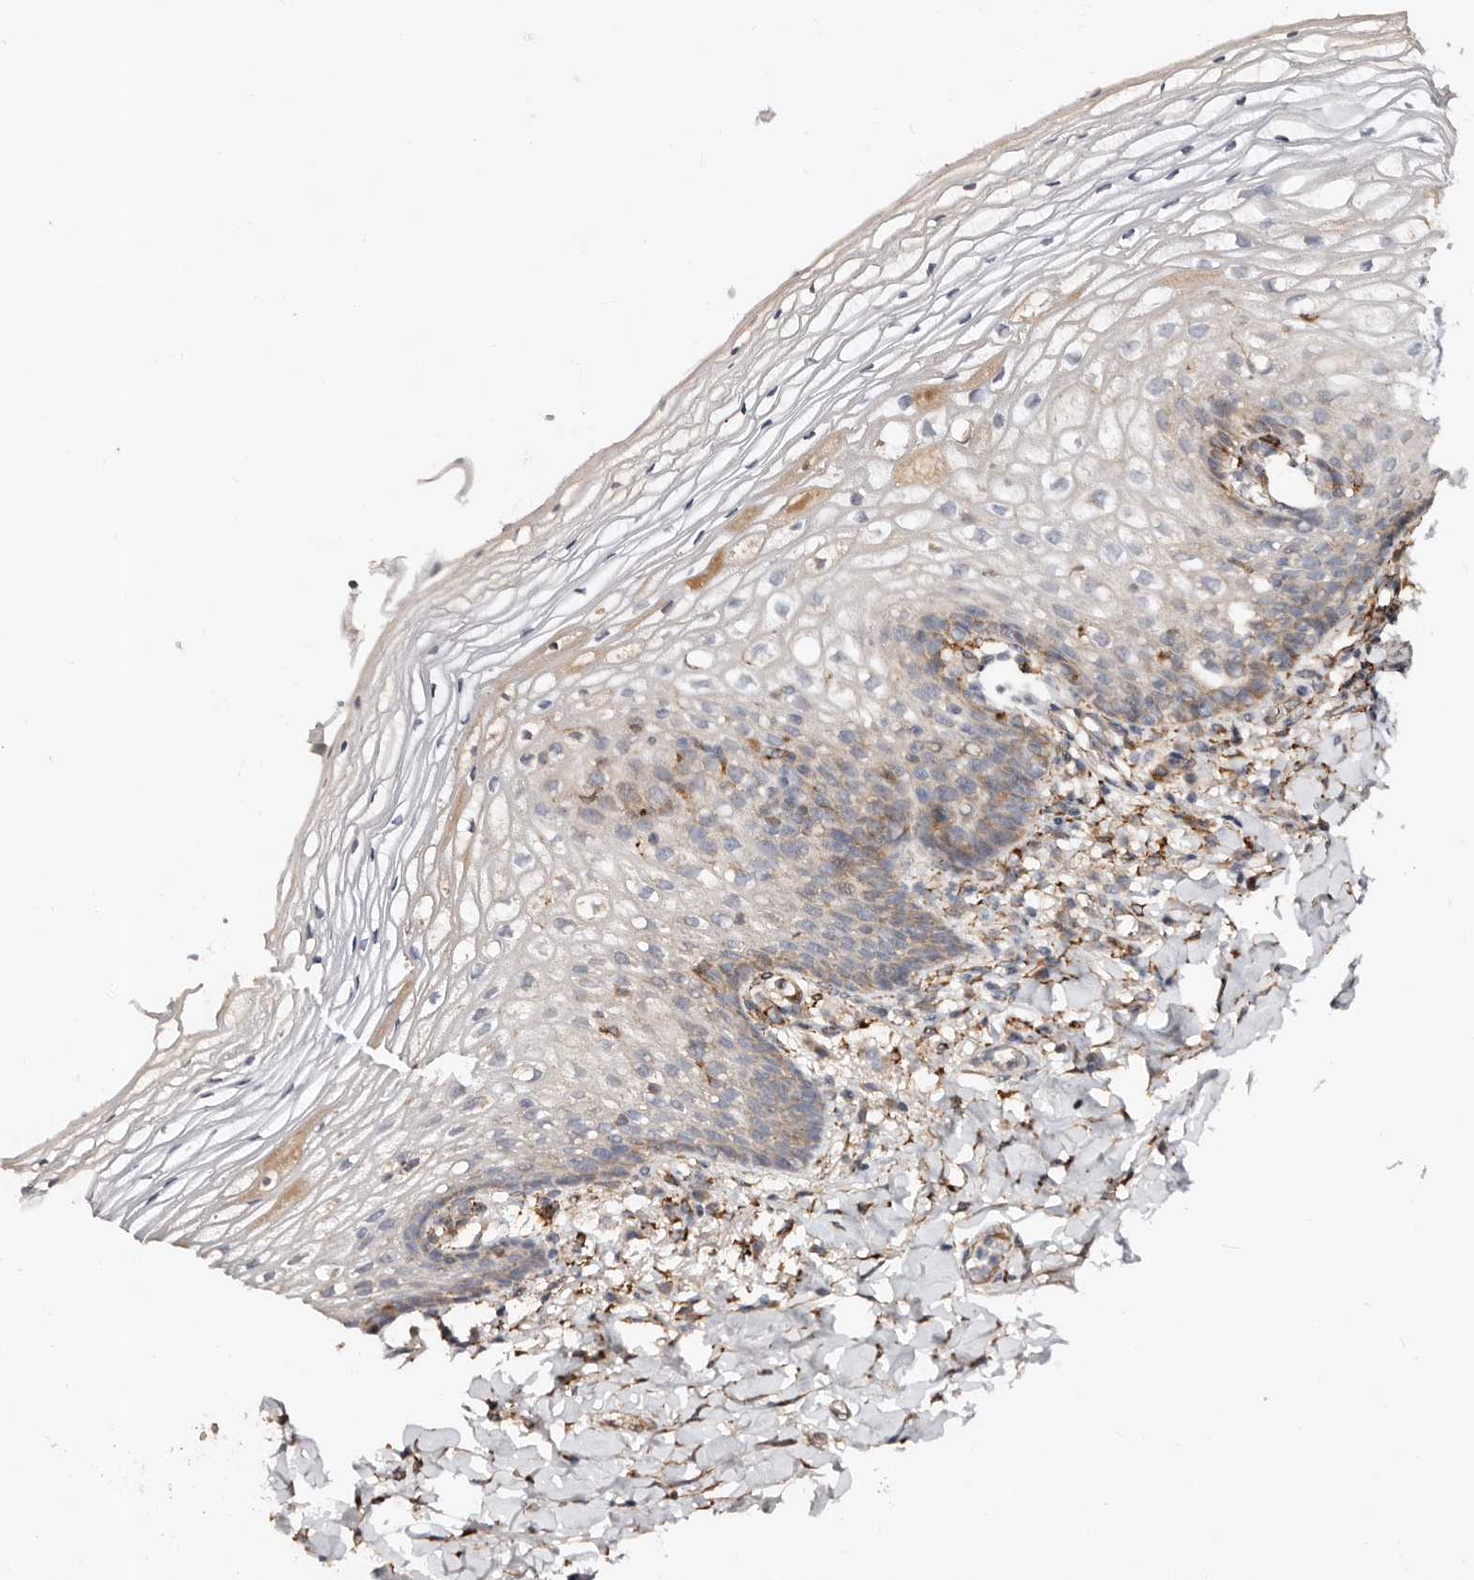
{"staining": {"intensity": "moderate", "quantity": "<25%", "location": "cytoplasmic/membranous"}, "tissue": "vagina", "cell_type": "Squamous epithelial cells", "image_type": "normal", "snomed": [{"axis": "morphology", "description": "Normal tissue, NOS"}, {"axis": "topography", "description": "Vagina"}], "caption": "DAB (3,3'-diaminobenzidine) immunohistochemical staining of benign human vagina displays moderate cytoplasmic/membranous protein positivity in about <25% of squamous epithelial cells. The staining is performed using DAB (3,3'-diaminobenzidine) brown chromogen to label protein expression. The nuclei are counter-stained blue using hematoxylin.", "gene": "SERPINH1", "patient": {"sex": "female", "age": 60}}